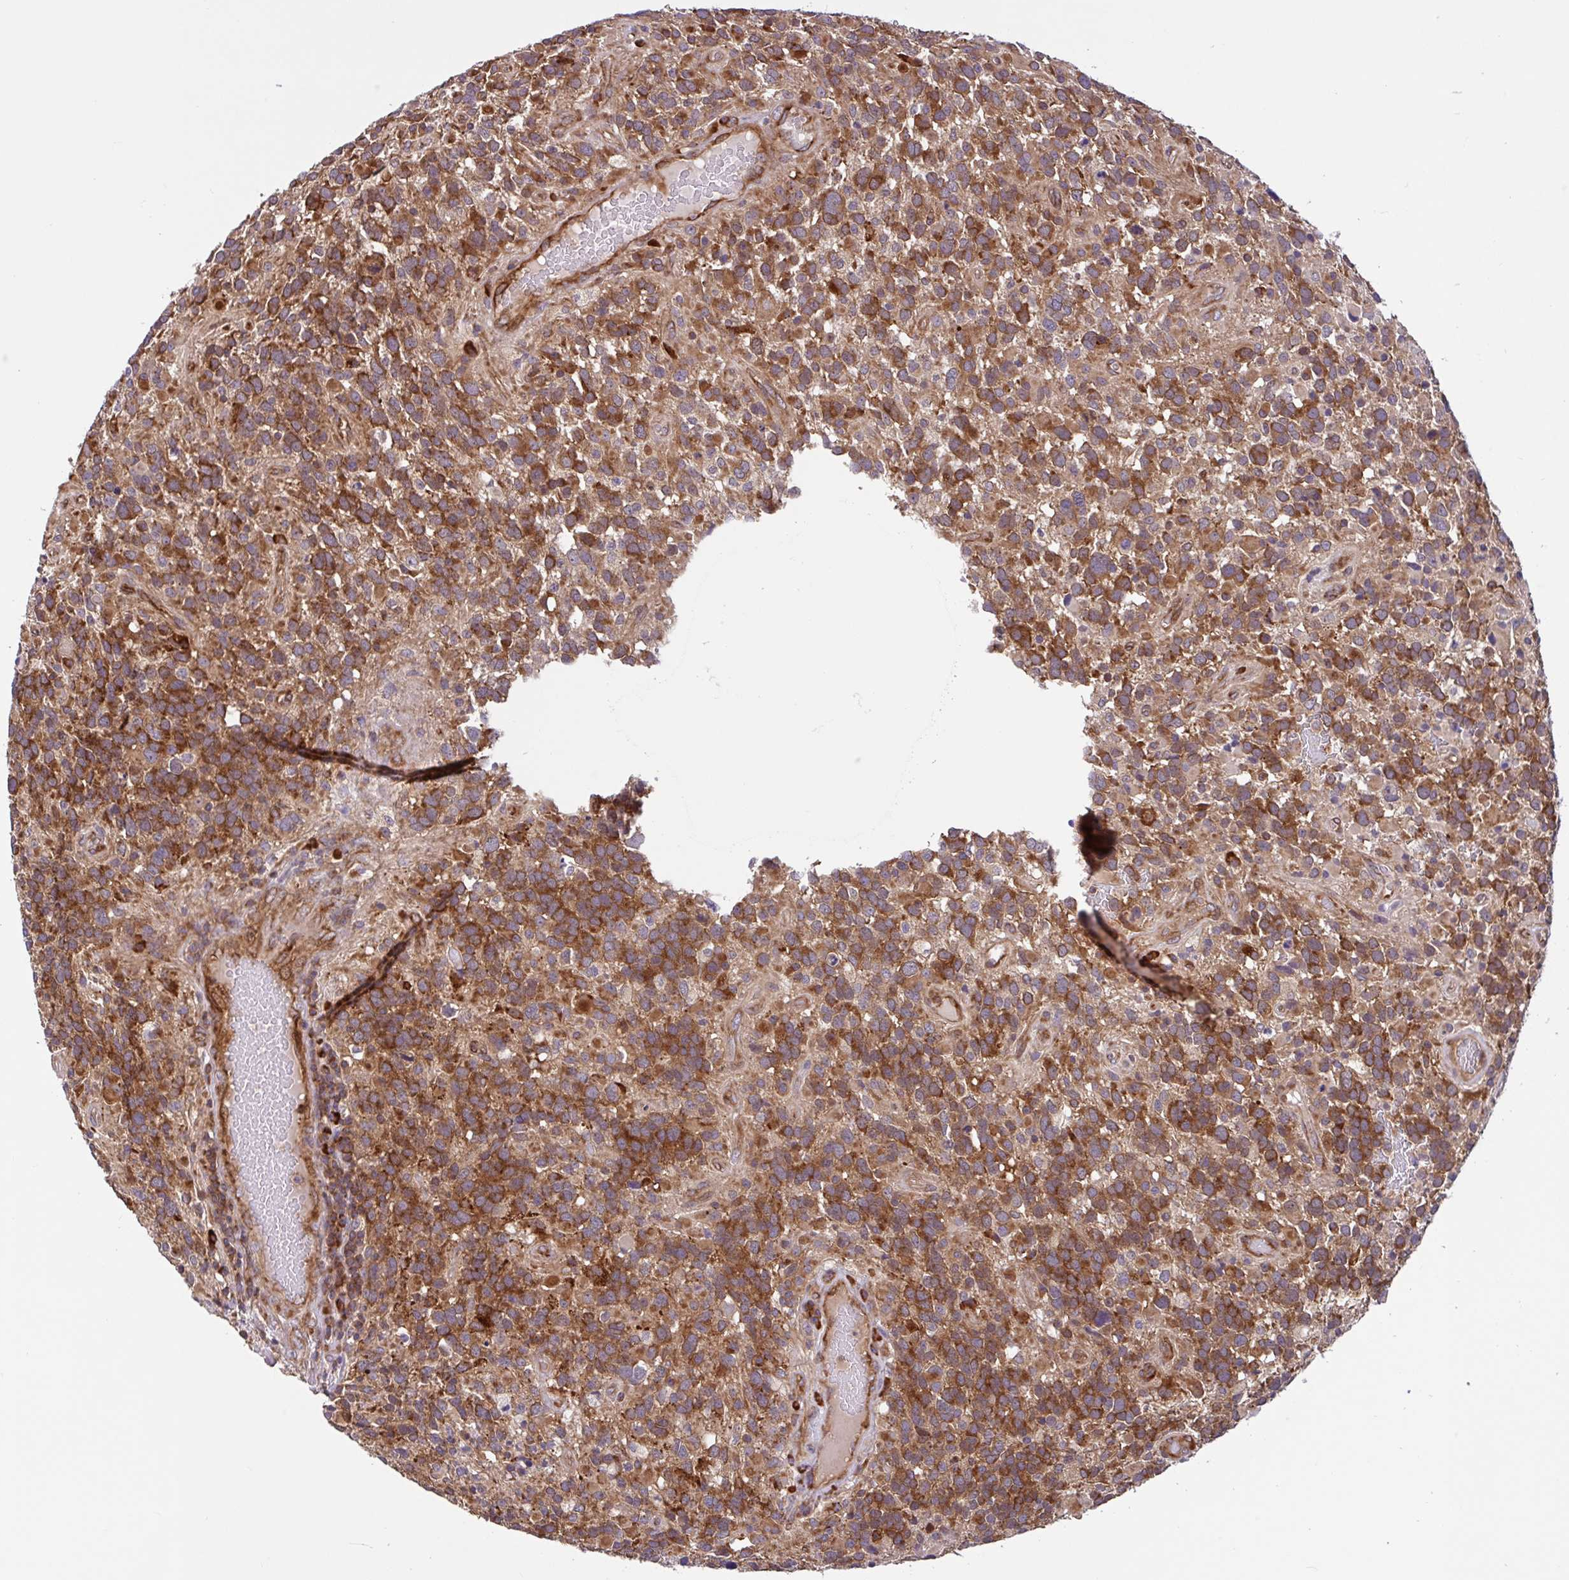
{"staining": {"intensity": "moderate", "quantity": ">75%", "location": "cytoplasmic/membranous"}, "tissue": "glioma", "cell_type": "Tumor cells", "image_type": "cancer", "snomed": [{"axis": "morphology", "description": "Glioma, malignant, High grade"}, {"axis": "topography", "description": "Brain"}], "caption": "High-magnification brightfield microscopy of high-grade glioma (malignant) stained with DAB (brown) and counterstained with hematoxylin (blue). tumor cells exhibit moderate cytoplasmic/membranous expression is appreciated in approximately>75% of cells.", "gene": "NTPCR", "patient": {"sex": "female", "age": 40}}